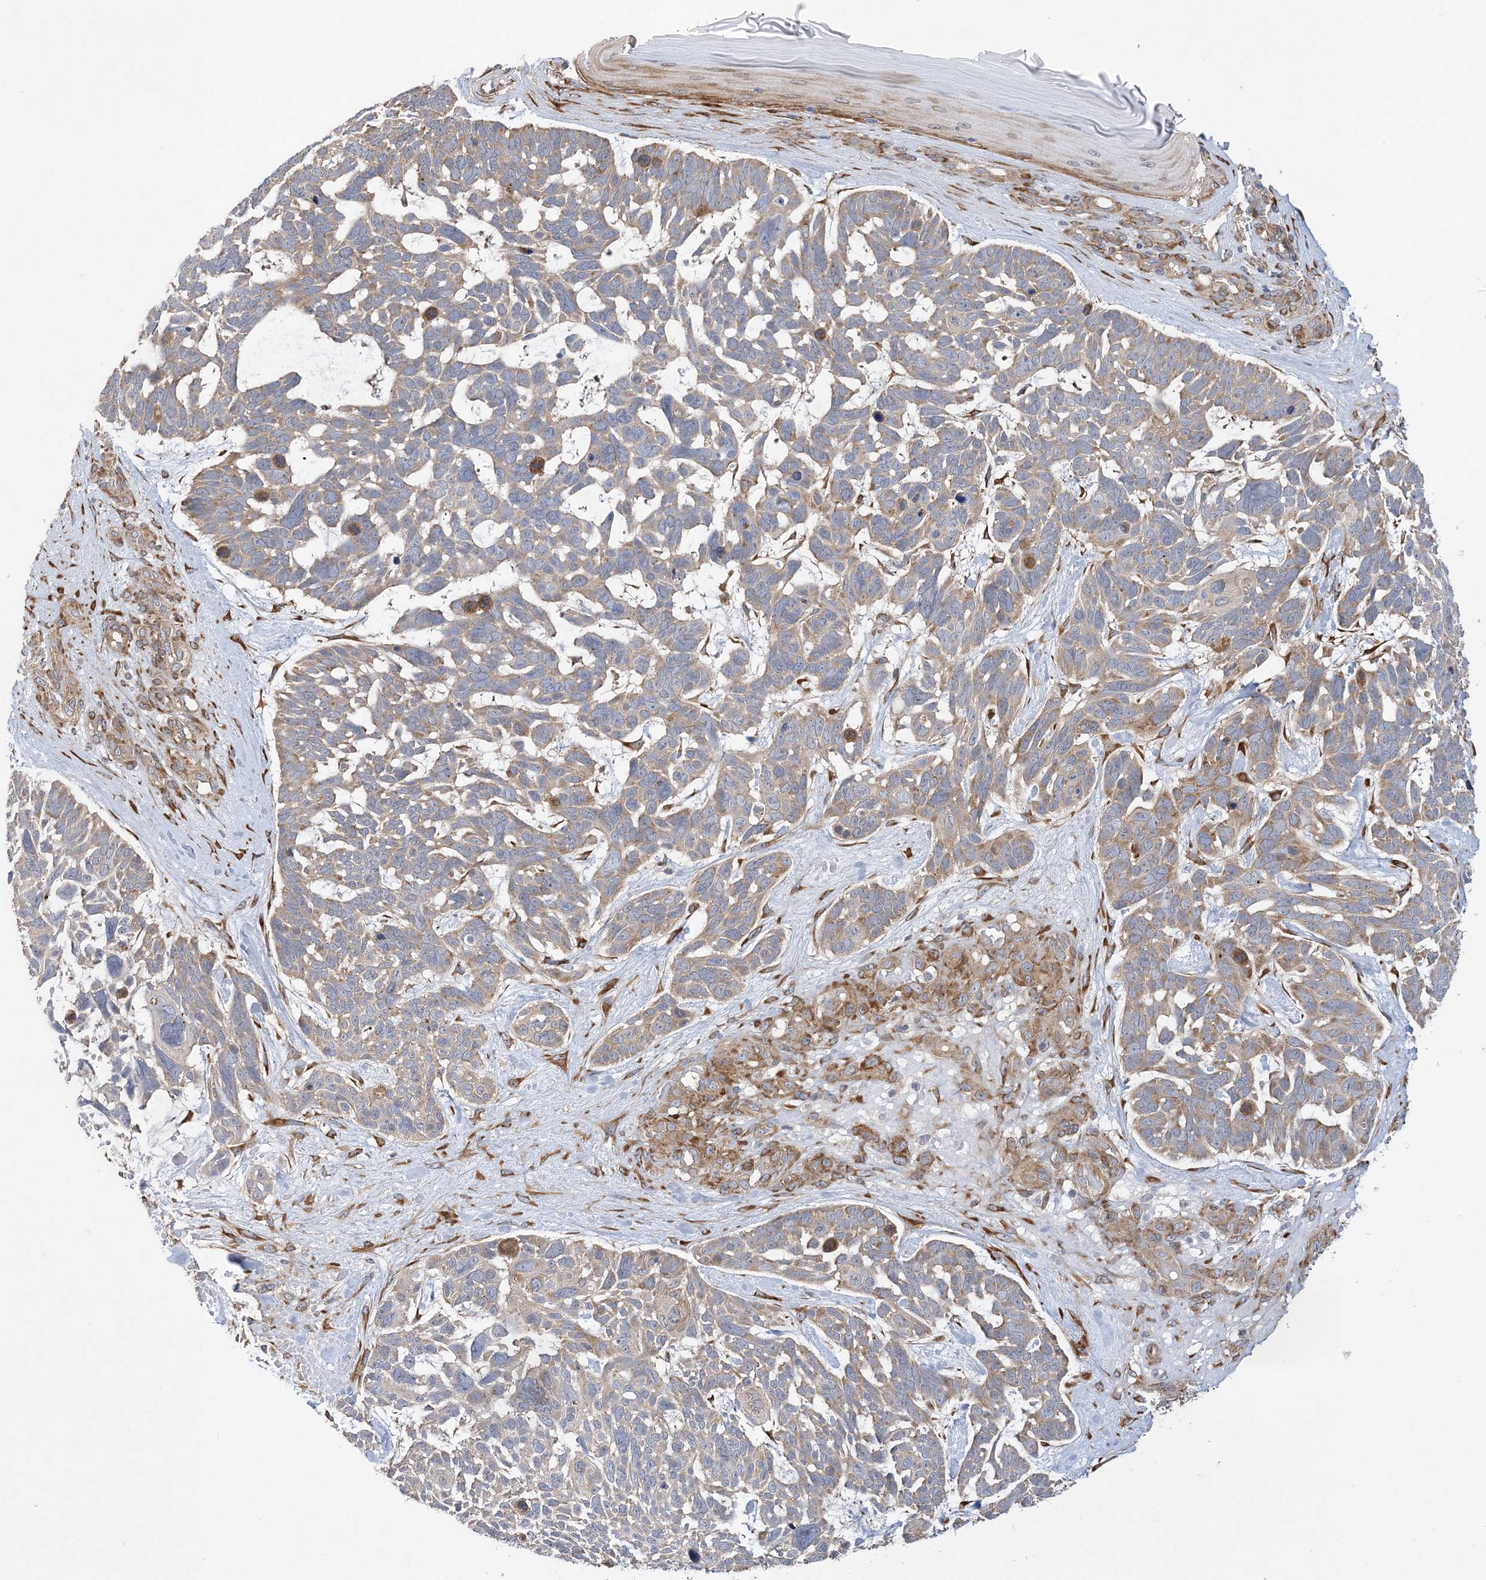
{"staining": {"intensity": "weak", "quantity": "25%-75%", "location": "cytoplasmic/membranous"}, "tissue": "skin cancer", "cell_type": "Tumor cells", "image_type": "cancer", "snomed": [{"axis": "morphology", "description": "Basal cell carcinoma"}, {"axis": "topography", "description": "Skin"}], "caption": "This micrograph shows immunohistochemistry staining of human basal cell carcinoma (skin), with low weak cytoplasmic/membranous positivity in about 25%-75% of tumor cells.", "gene": "MAP4K5", "patient": {"sex": "male", "age": 88}}